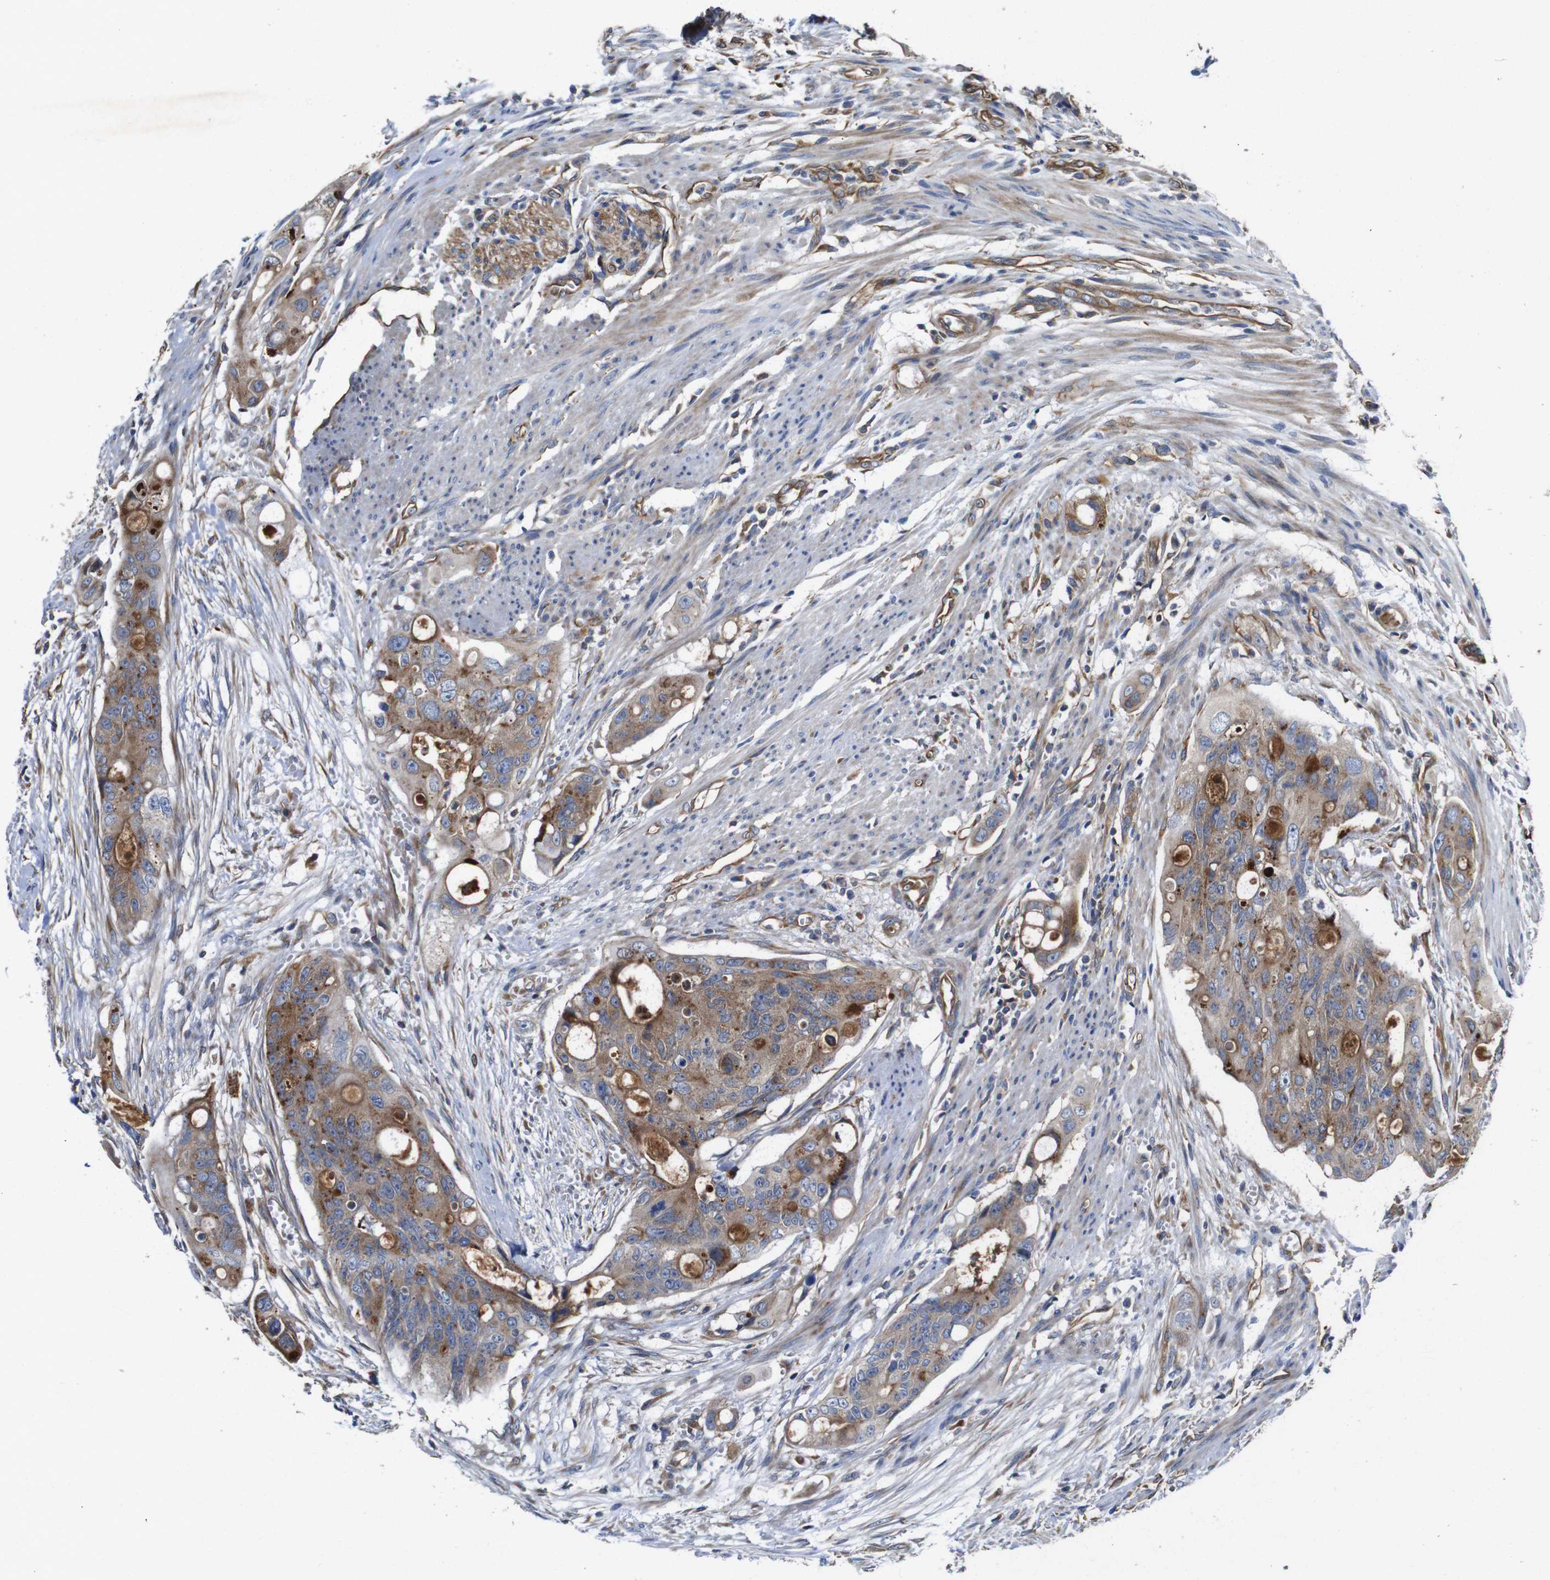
{"staining": {"intensity": "moderate", "quantity": ">75%", "location": "cytoplasmic/membranous"}, "tissue": "colorectal cancer", "cell_type": "Tumor cells", "image_type": "cancer", "snomed": [{"axis": "morphology", "description": "Adenocarcinoma, NOS"}, {"axis": "topography", "description": "Colon"}], "caption": "Immunohistochemical staining of human colorectal cancer (adenocarcinoma) demonstrates medium levels of moderate cytoplasmic/membranous positivity in approximately >75% of tumor cells. (brown staining indicates protein expression, while blue staining denotes nuclei).", "gene": "POMK", "patient": {"sex": "female", "age": 57}}